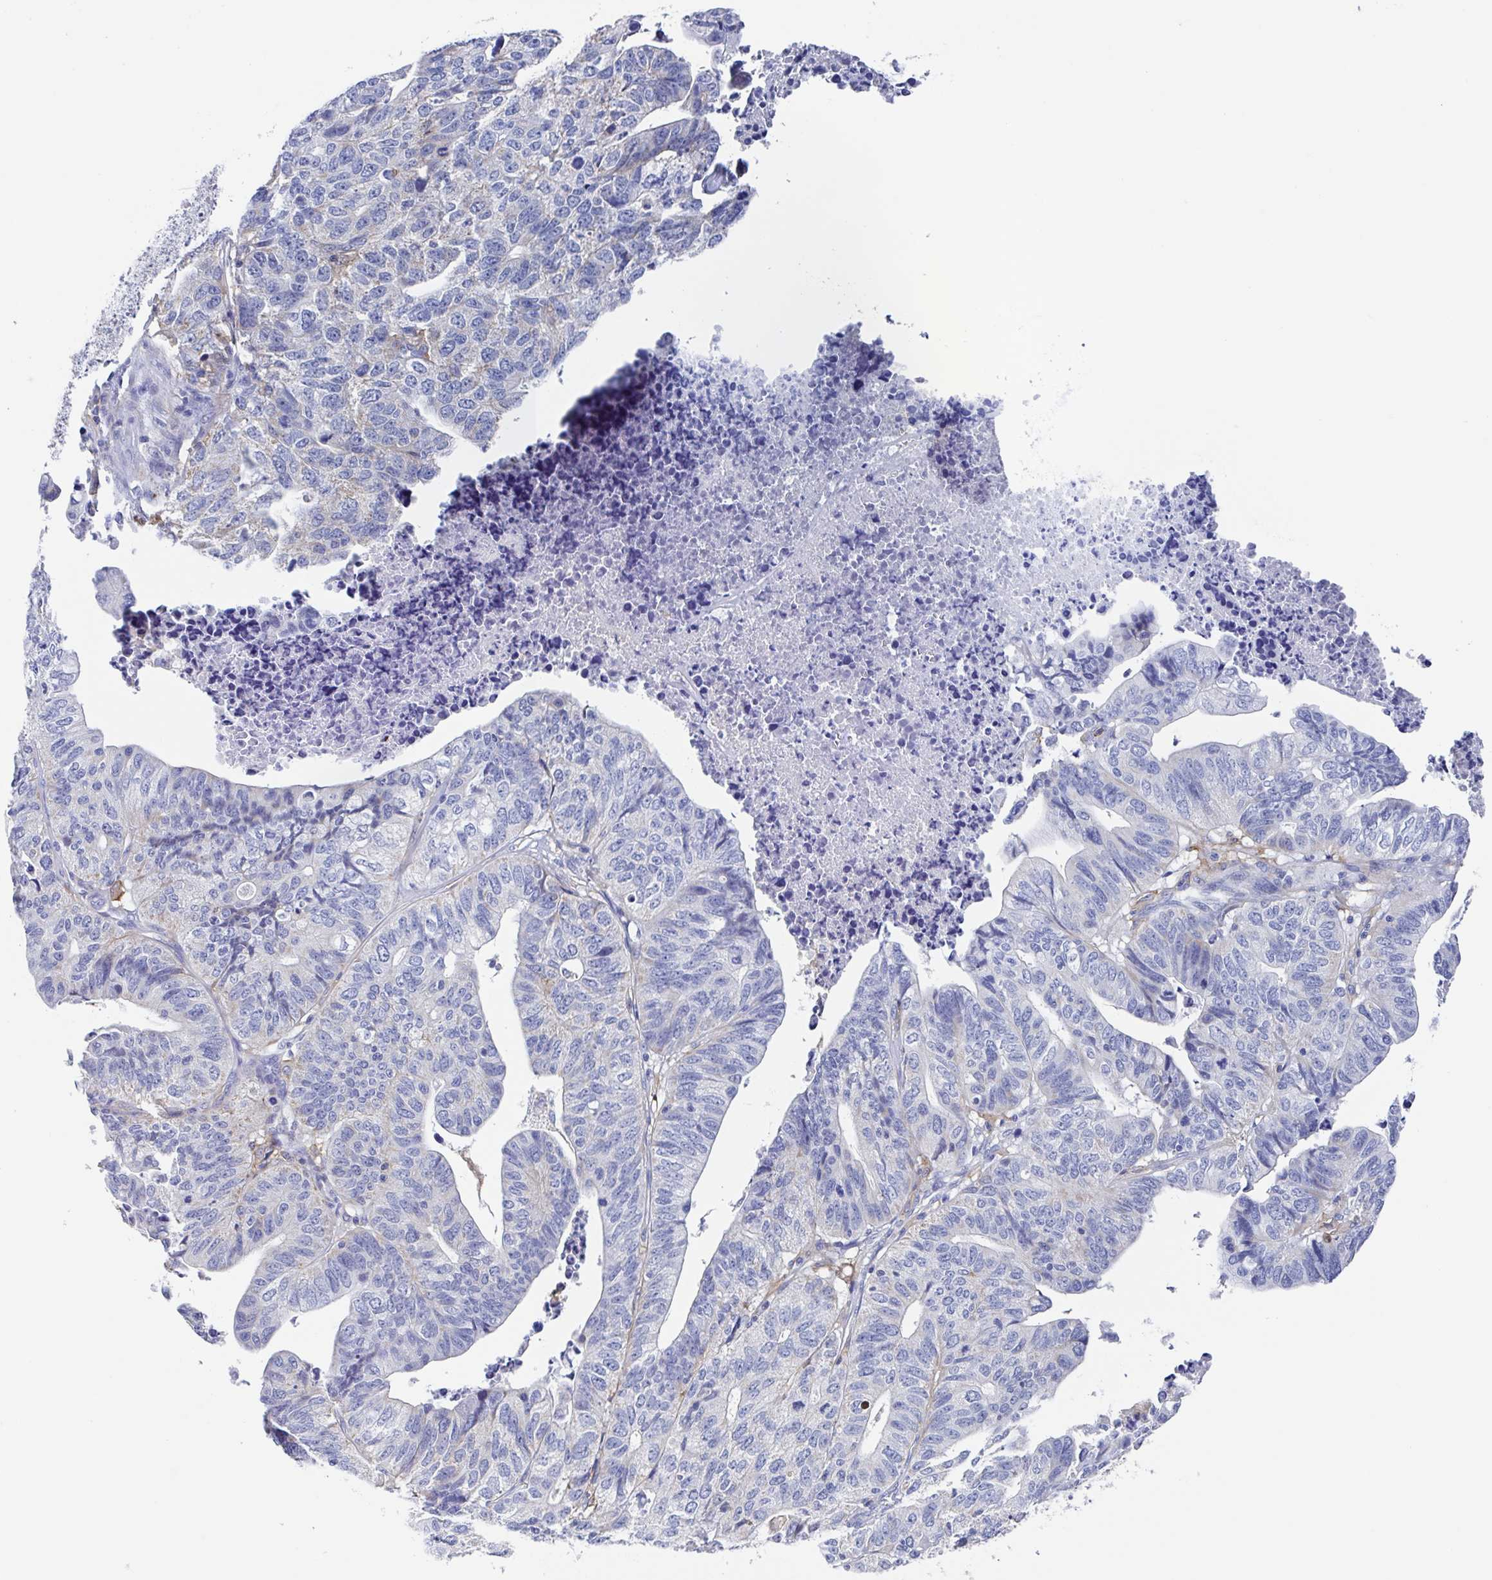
{"staining": {"intensity": "negative", "quantity": "none", "location": "none"}, "tissue": "stomach cancer", "cell_type": "Tumor cells", "image_type": "cancer", "snomed": [{"axis": "morphology", "description": "Adenocarcinoma, NOS"}, {"axis": "topography", "description": "Stomach, upper"}], "caption": "Stomach cancer (adenocarcinoma) was stained to show a protein in brown. There is no significant positivity in tumor cells.", "gene": "FCGR3A", "patient": {"sex": "female", "age": 67}}